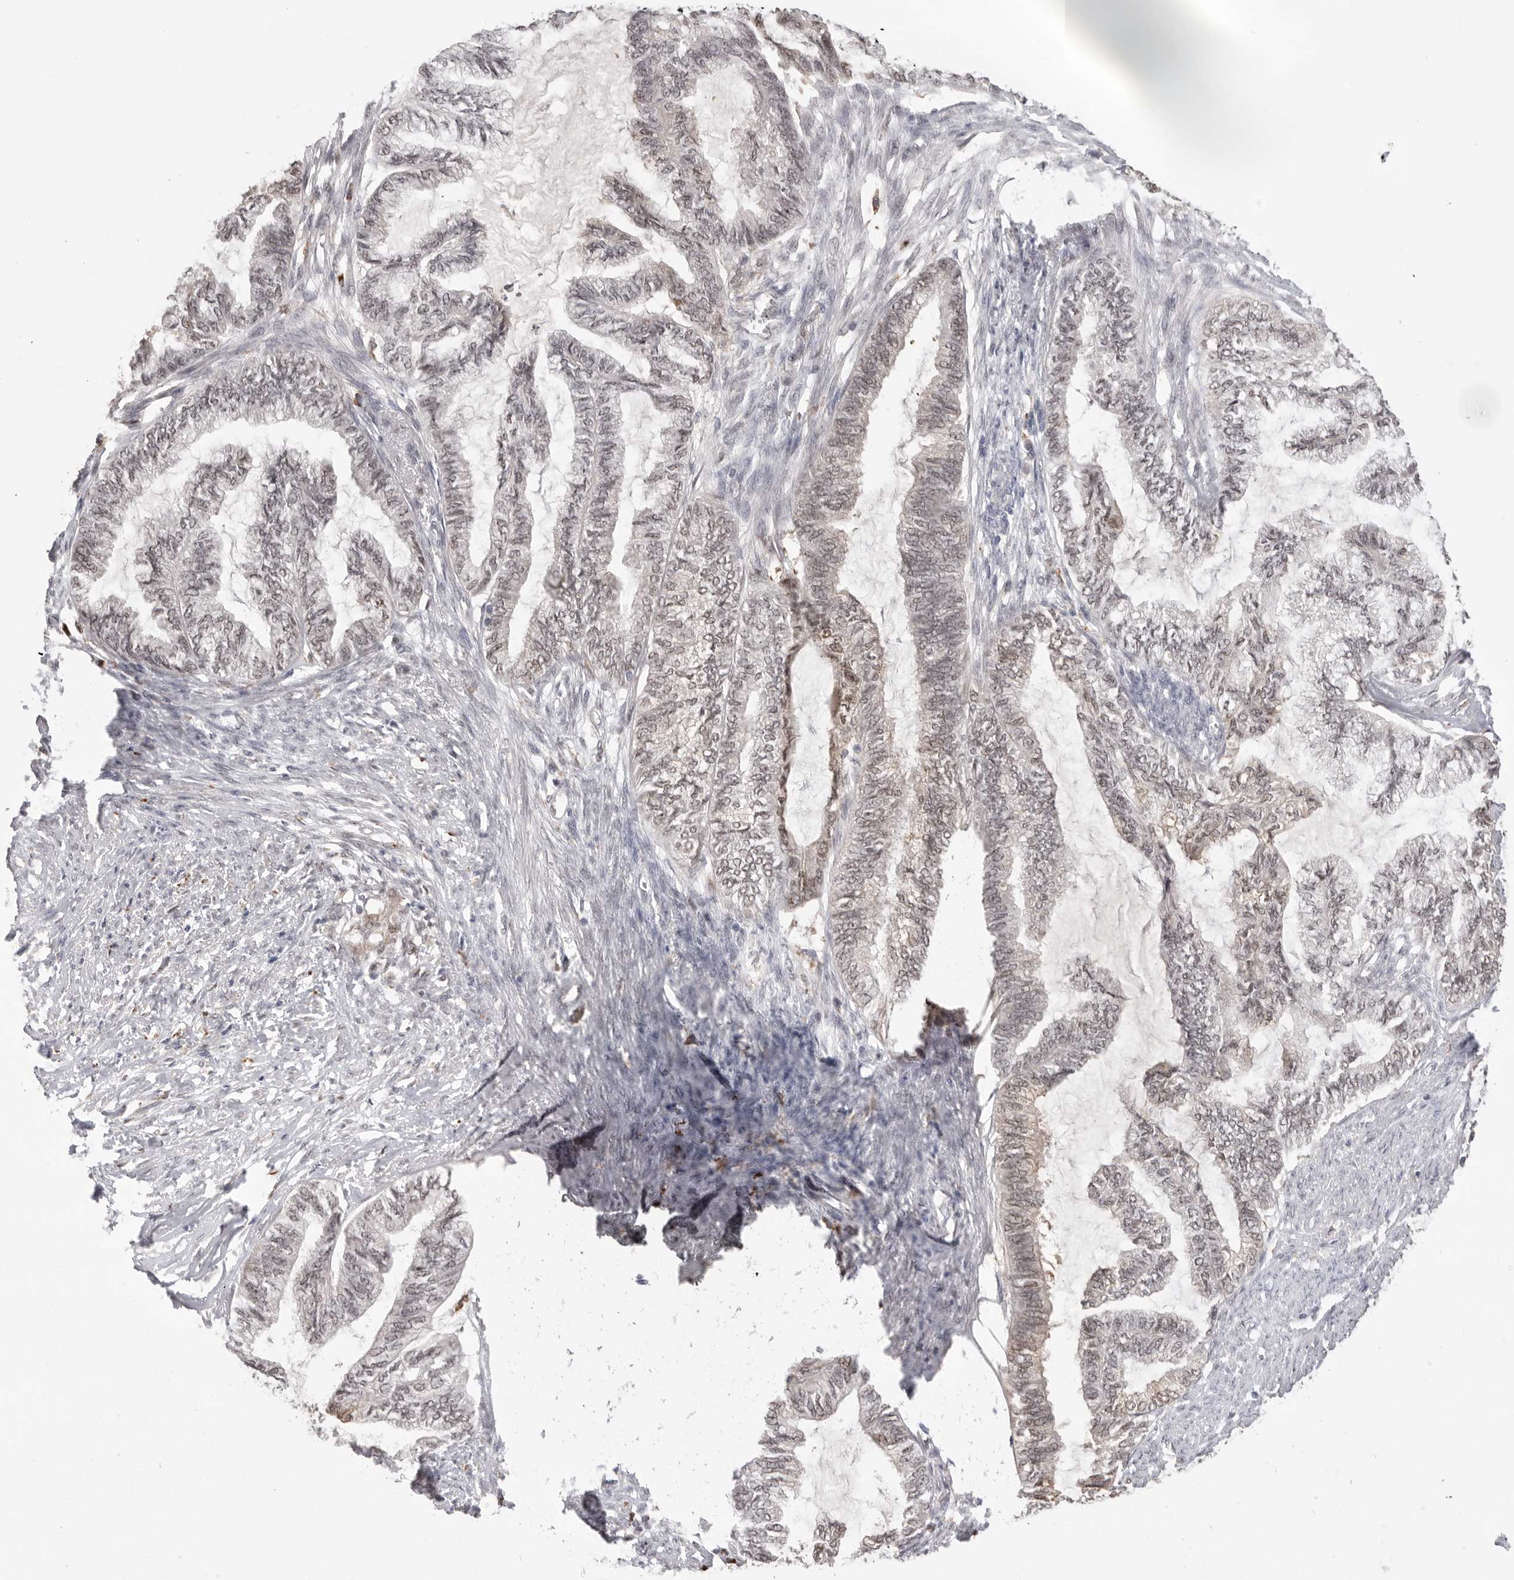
{"staining": {"intensity": "weak", "quantity": "25%-75%", "location": "nuclear"}, "tissue": "endometrial cancer", "cell_type": "Tumor cells", "image_type": "cancer", "snomed": [{"axis": "morphology", "description": "Adenocarcinoma, NOS"}, {"axis": "topography", "description": "Endometrium"}], "caption": "This is an image of immunohistochemistry staining of endometrial cancer, which shows weak expression in the nuclear of tumor cells.", "gene": "BCLAF3", "patient": {"sex": "female", "age": 86}}